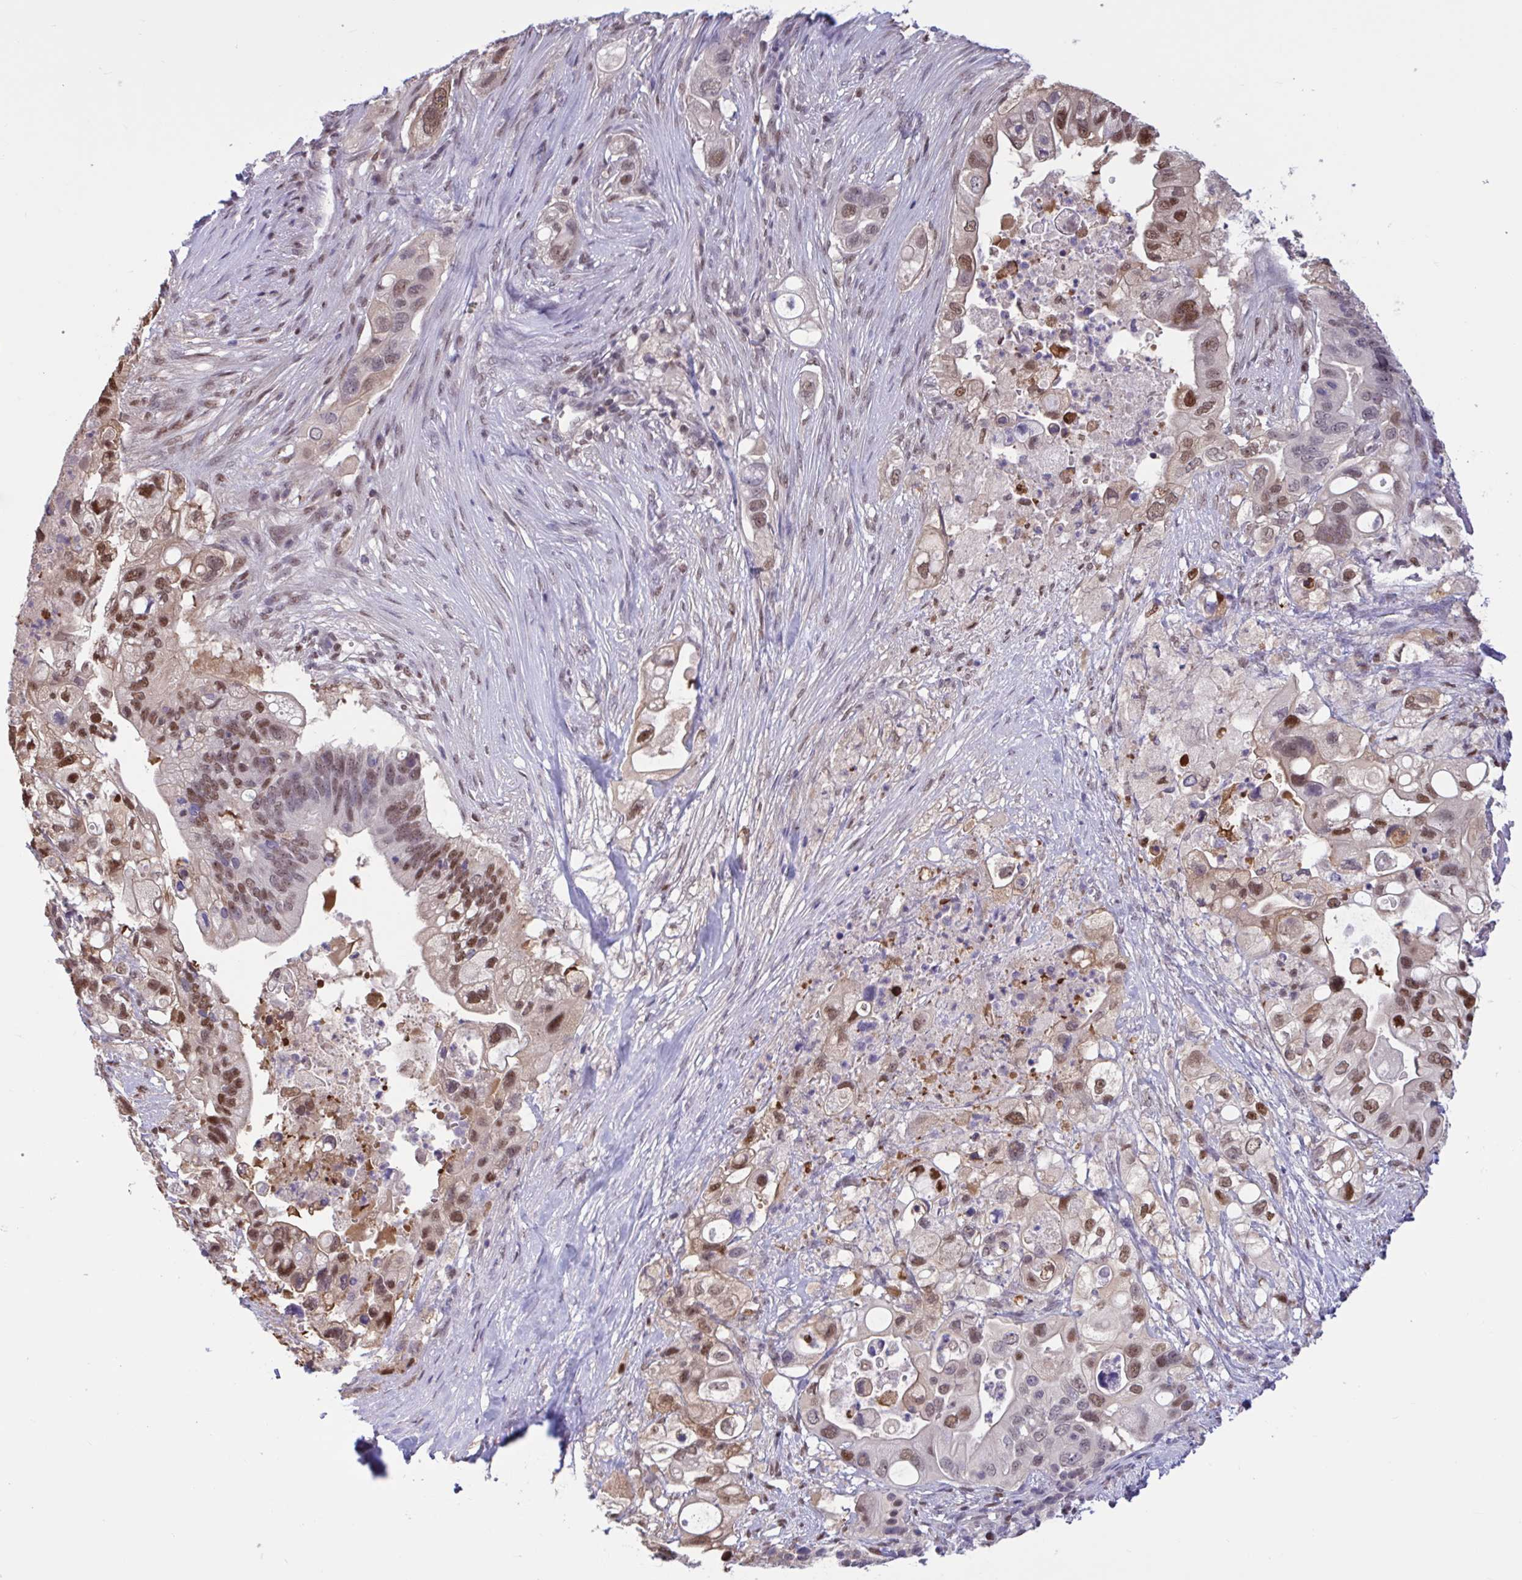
{"staining": {"intensity": "moderate", "quantity": ">75%", "location": "nuclear"}, "tissue": "pancreatic cancer", "cell_type": "Tumor cells", "image_type": "cancer", "snomed": [{"axis": "morphology", "description": "Adenocarcinoma, NOS"}, {"axis": "topography", "description": "Pancreas"}], "caption": "Immunohistochemistry image of neoplastic tissue: human adenocarcinoma (pancreatic) stained using immunohistochemistry exhibits medium levels of moderate protein expression localized specifically in the nuclear of tumor cells, appearing as a nuclear brown color.", "gene": "RBL1", "patient": {"sex": "female", "age": 72}}